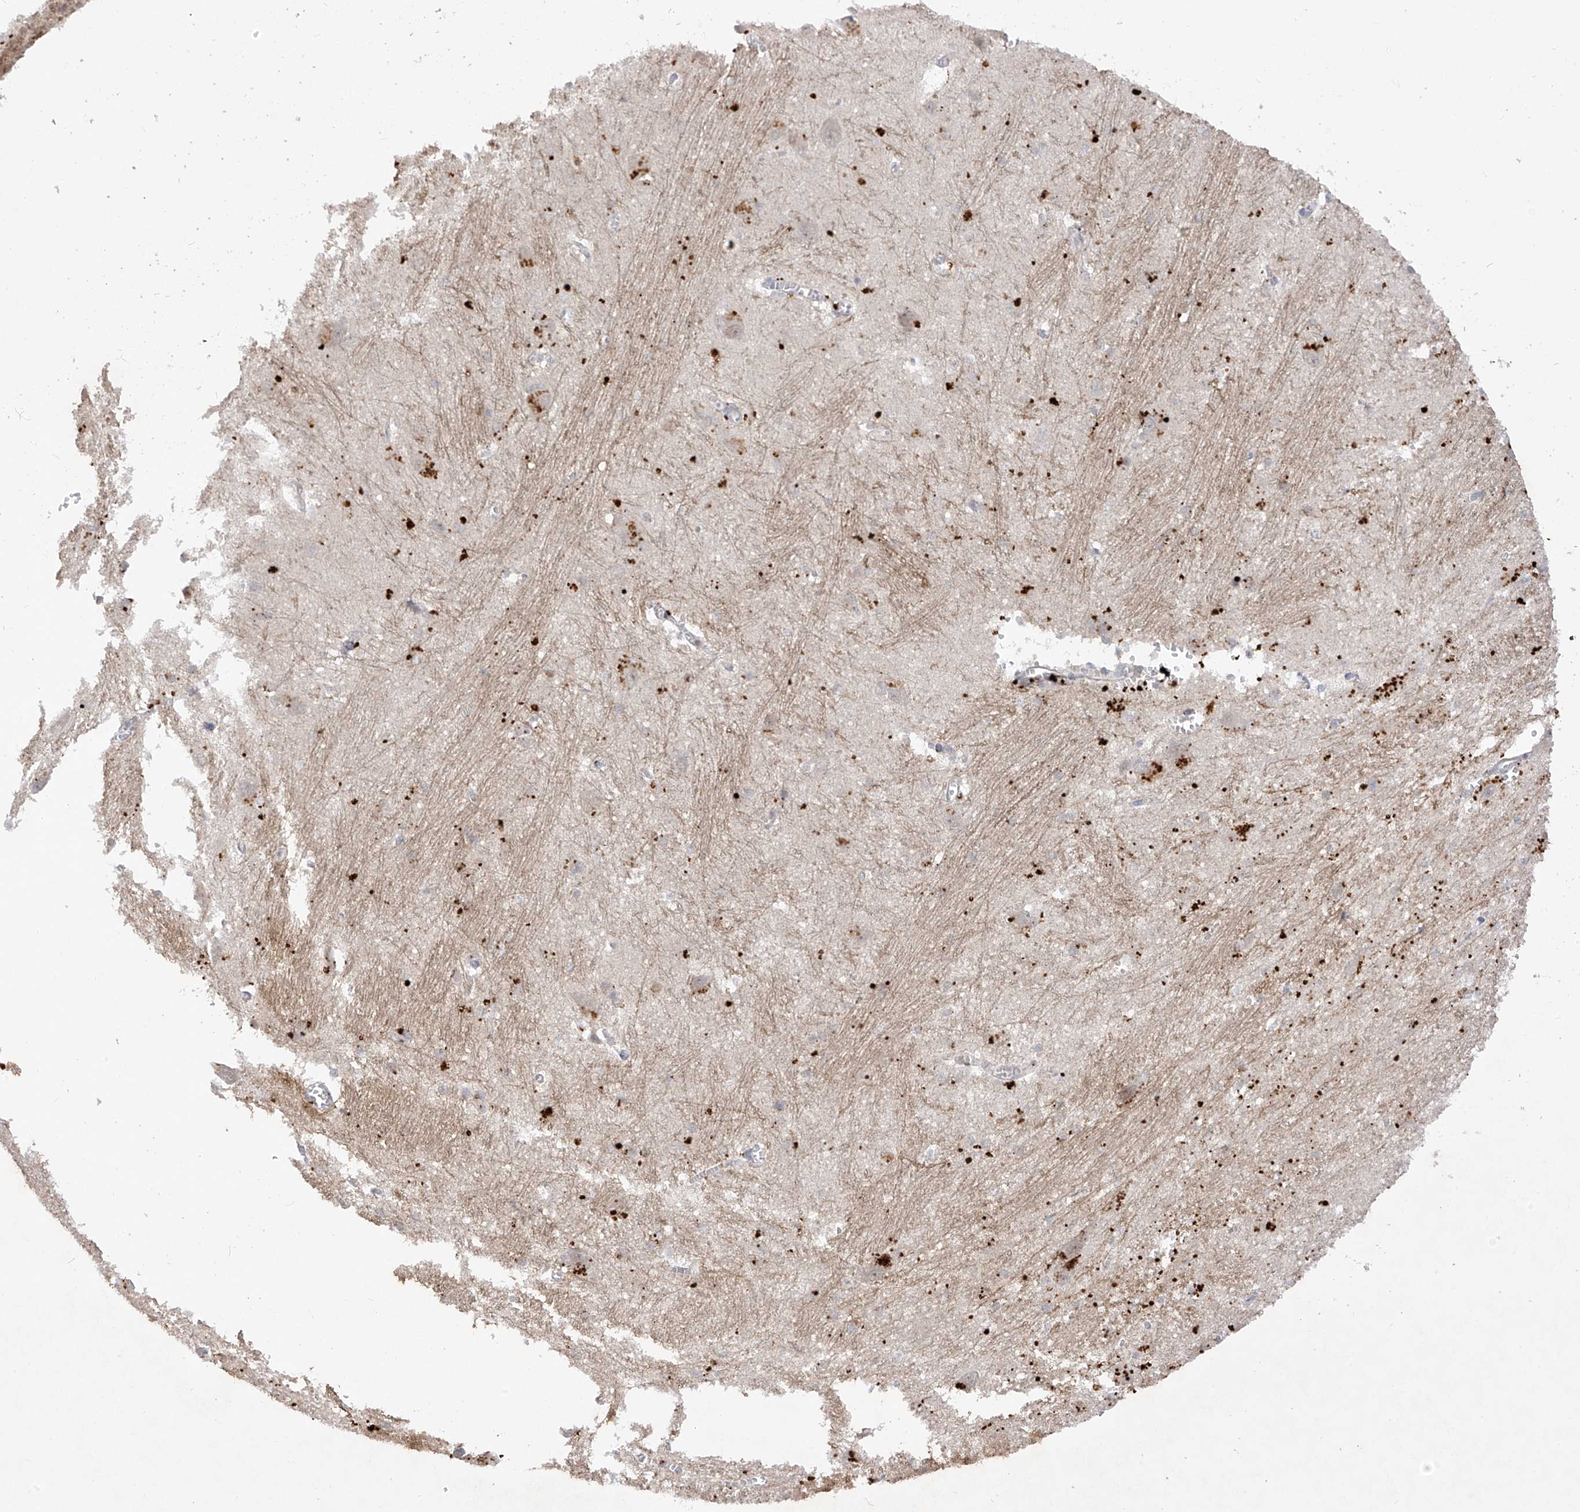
{"staining": {"intensity": "negative", "quantity": "none", "location": "none"}, "tissue": "caudate", "cell_type": "Glial cells", "image_type": "normal", "snomed": [{"axis": "morphology", "description": "Normal tissue, NOS"}, {"axis": "topography", "description": "Lateral ventricle wall"}], "caption": "DAB (3,3'-diaminobenzidine) immunohistochemical staining of benign human caudate shows no significant expression in glial cells. The staining was performed using DAB to visualize the protein expression in brown, while the nuclei were stained in blue with hematoxylin (Magnification: 20x).", "gene": "ANGEL2", "patient": {"sex": "male", "age": 37}}